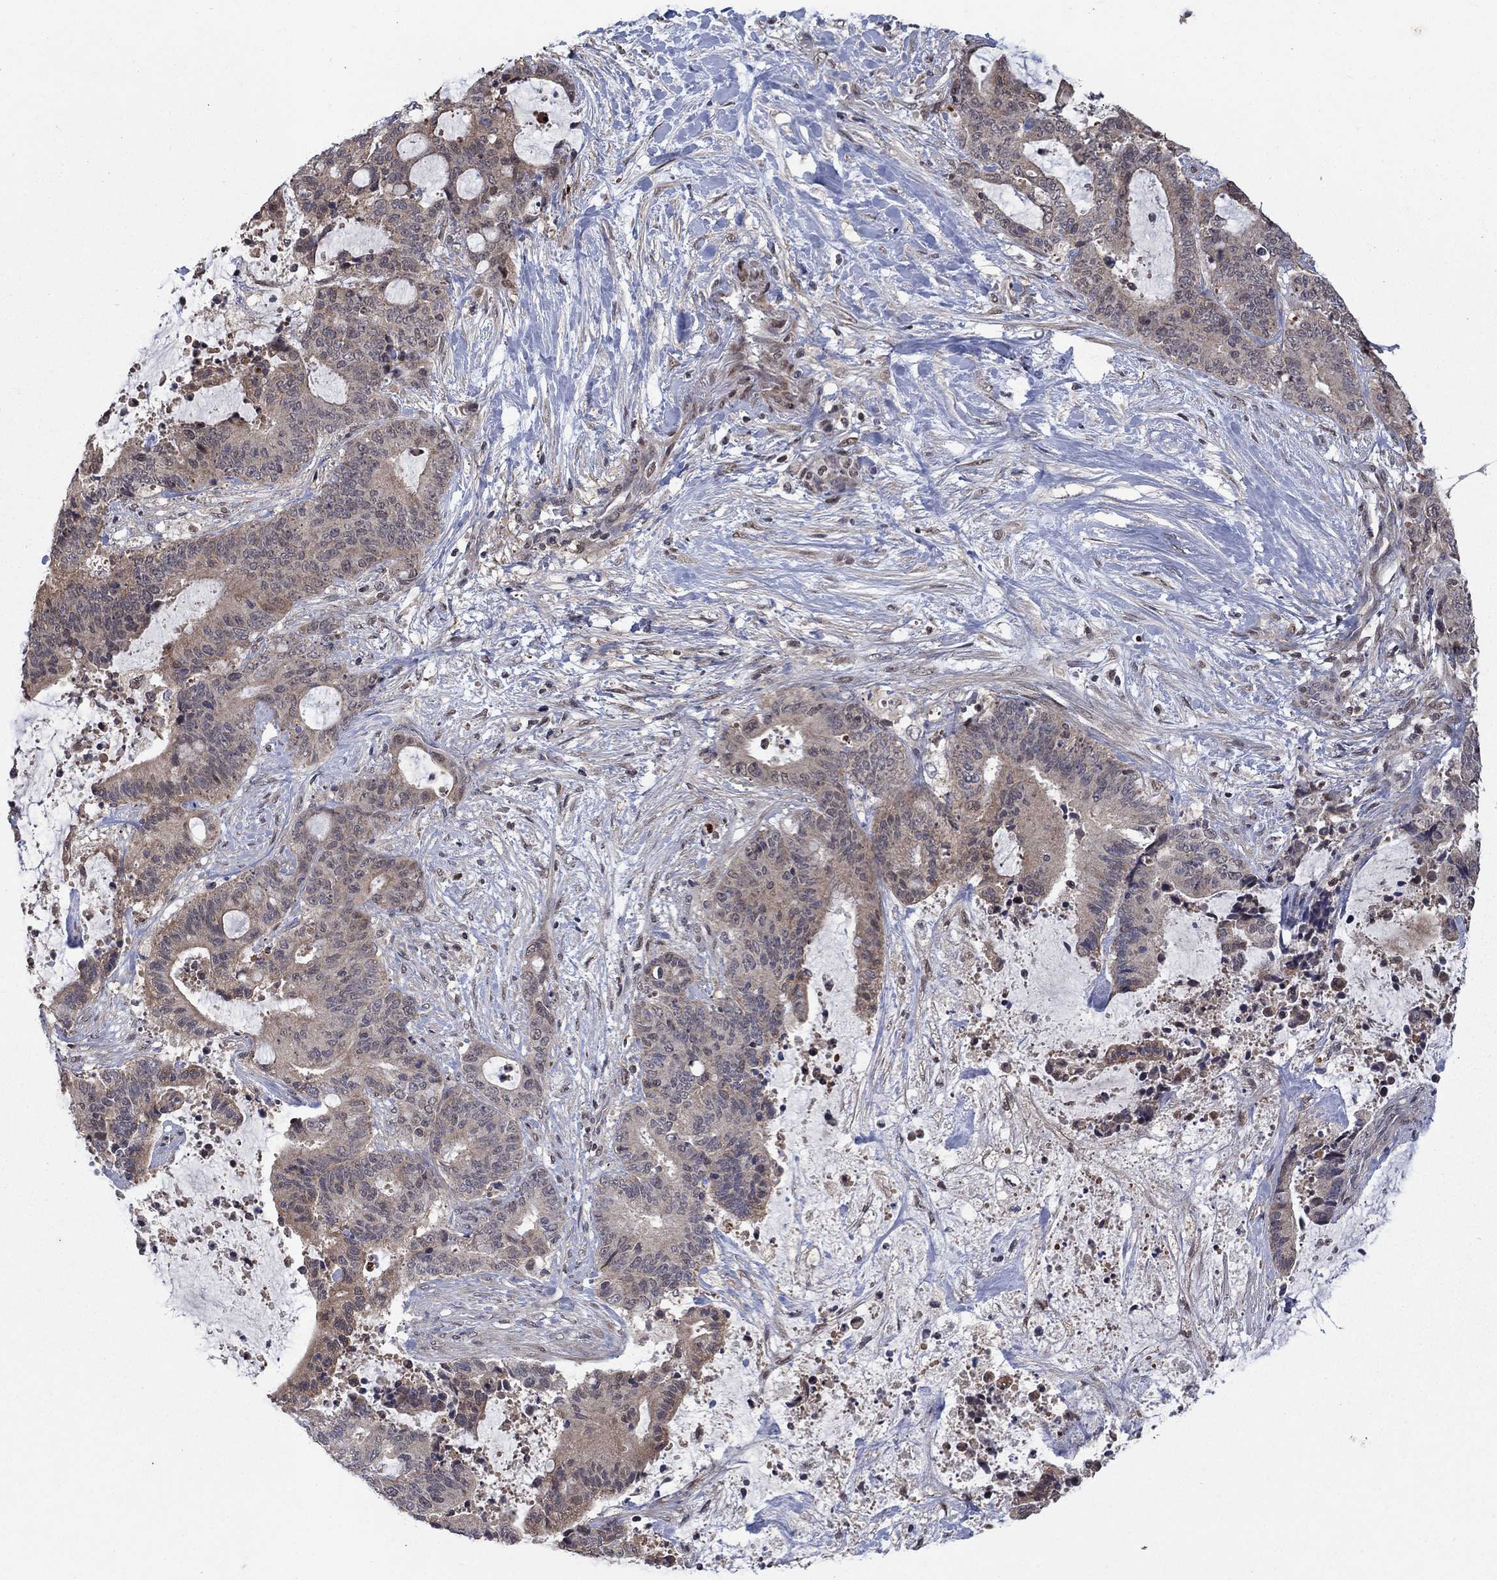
{"staining": {"intensity": "weak", "quantity": "<25%", "location": "cytoplasmic/membranous"}, "tissue": "liver cancer", "cell_type": "Tumor cells", "image_type": "cancer", "snomed": [{"axis": "morphology", "description": "Cholangiocarcinoma"}, {"axis": "topography", "description": "Liver"}], "caption": "The histopathology image demonstrates no staining of tumor cells in cholangiocarcinoma (liver). Brightfield microscopy of IHC stained with DAB (brown) and hematoxylin (blue), captured at high magnification.", "gene": "IAH1", "patient": {"sex": "female", "age": 73}}